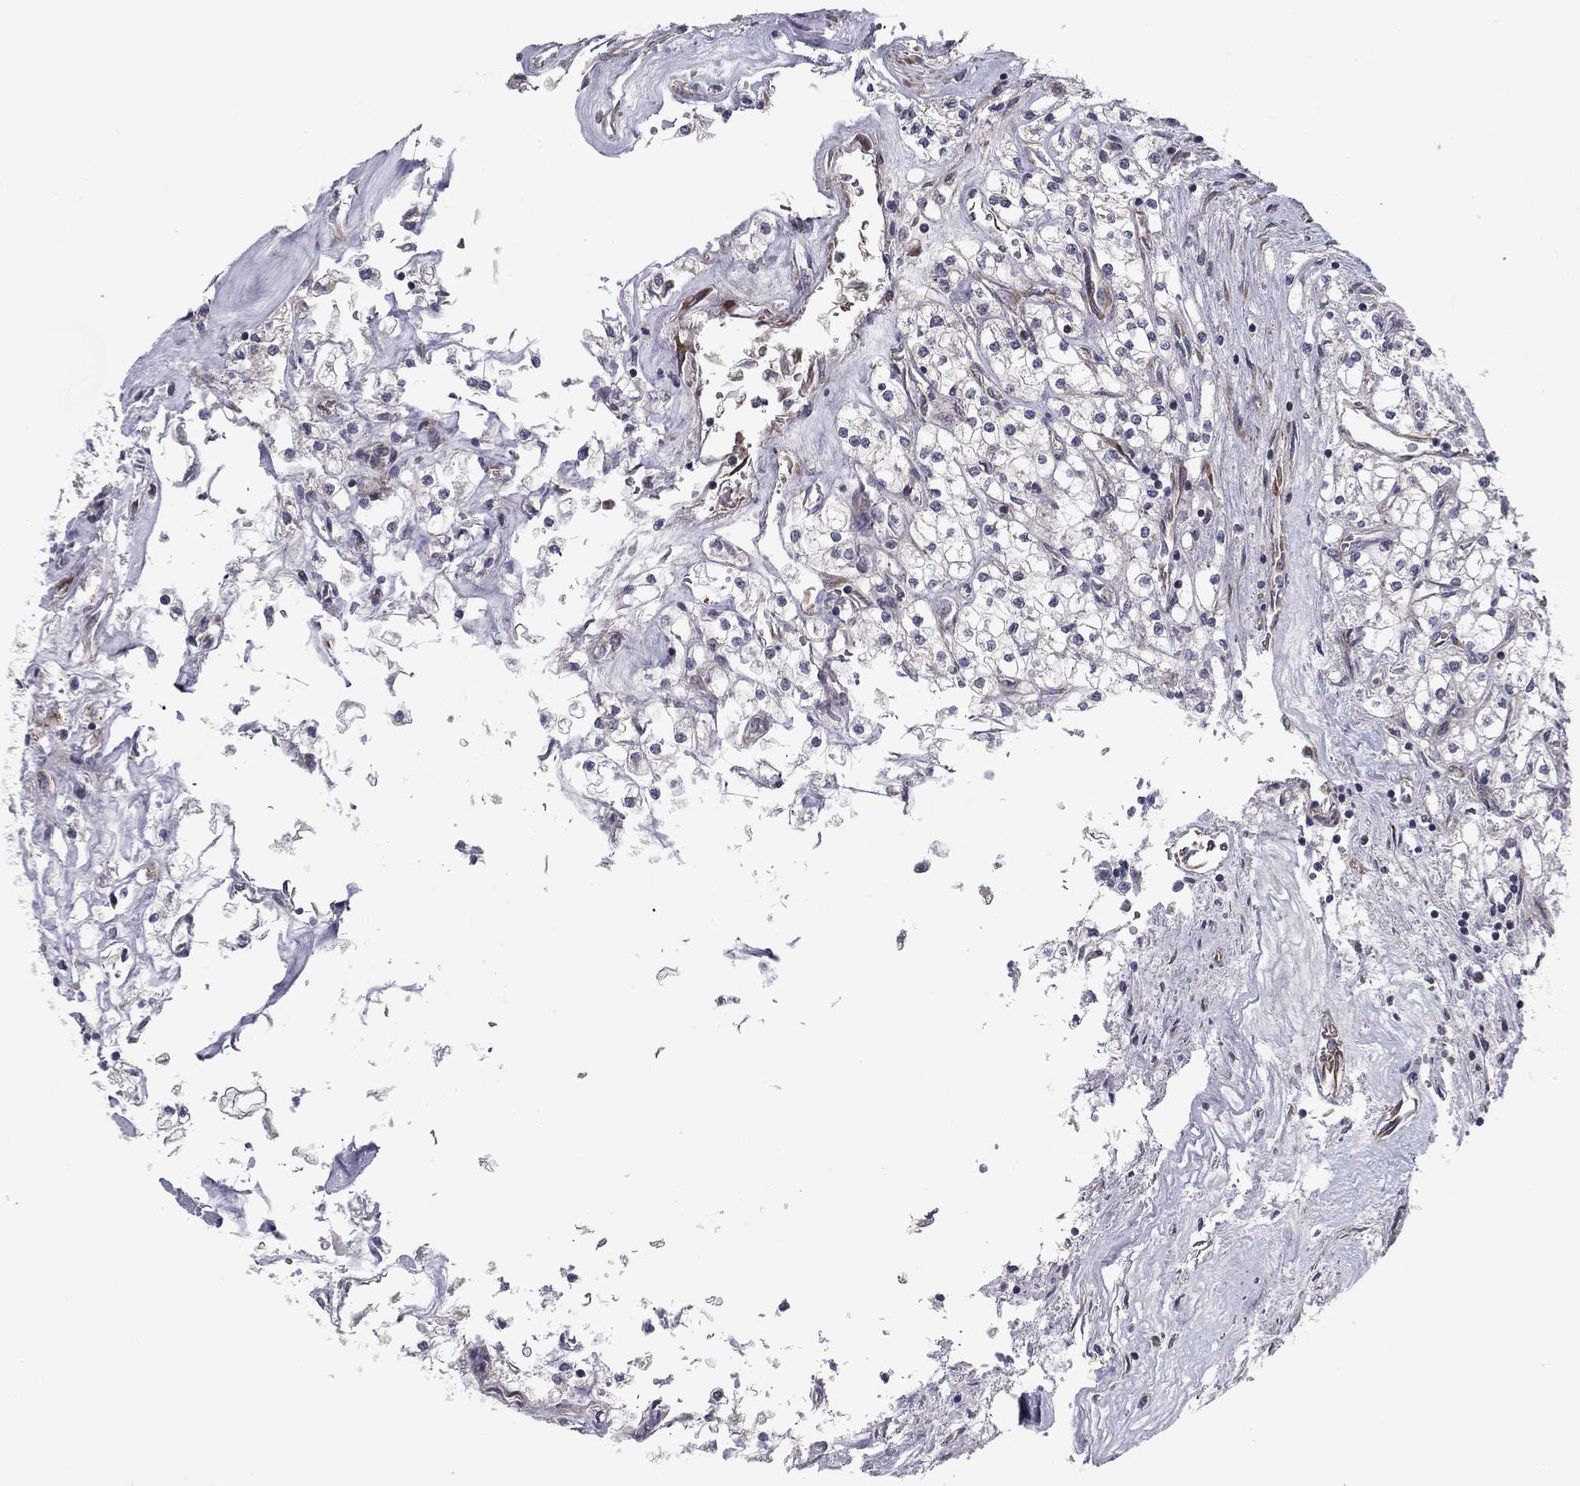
{"staining": {"intensity": "negative", "quantity": "none", "location": "none"}, "tissue": "renal cancer", "cell_type": "Tumor cells", "image_type": "cancer", "snomed": [{"axis": "morphology", "description": "Adenocarcinoma, NOS"}, {"axis": "topography", "description": "Kidney"}], "caption": "High power microscopy histopathology image of an immunohistochemistry micrograph of adenocarcinoma (renal), revealing no significant expression in tumor cells.", "gene": "CLSTN1", "patient": {"sex": "male", "age": 80}}